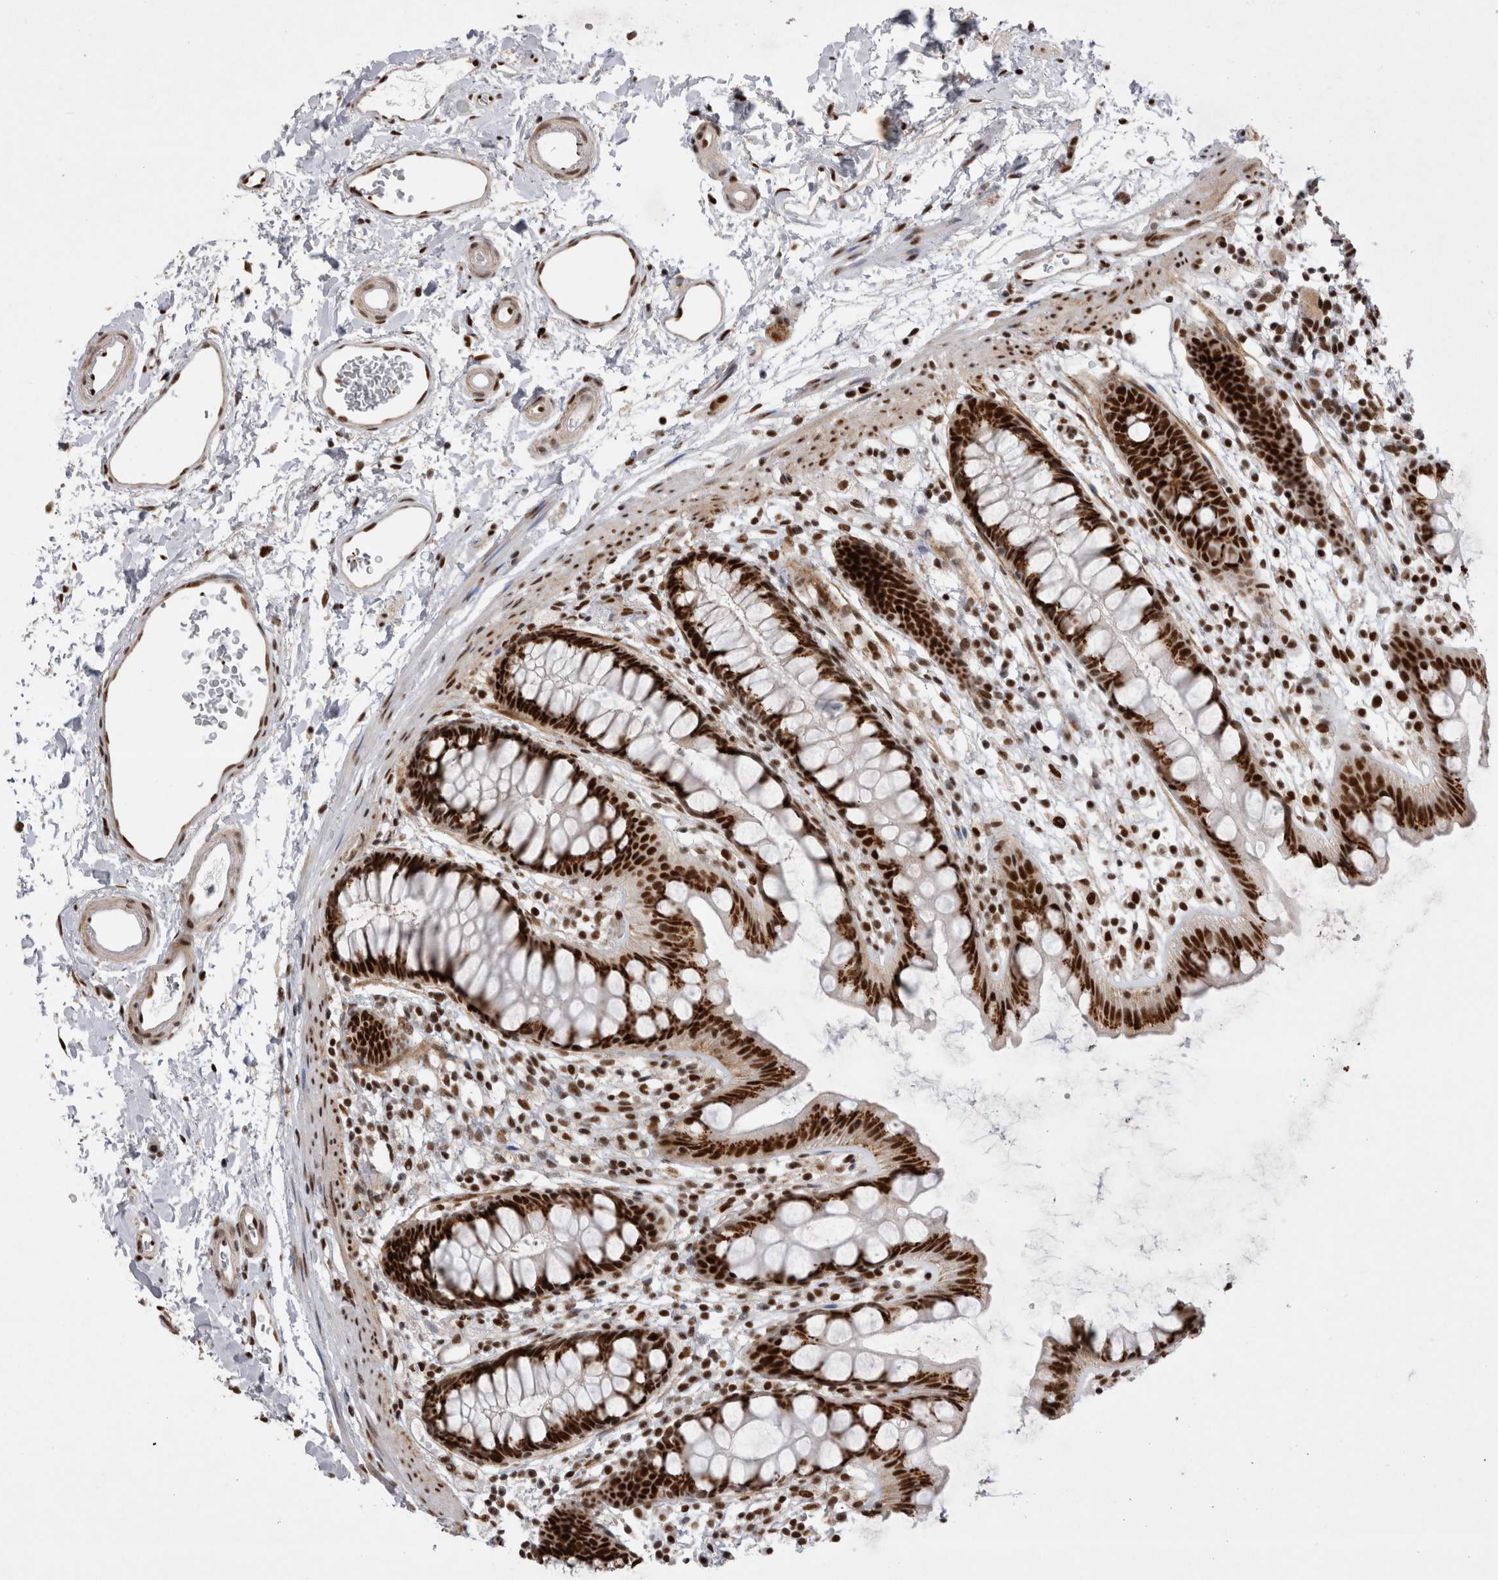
{"staining": {"intensity": "strong", "quantity": ">75%", "location": "nuclear"}, "tissue": "rectum", "cell_type": "Glandular cells", "image_type": "normal", "snomed": [{"axis": "morphology", "description": "Normal tissue, NOS"}, {"axis": "topography", "description": "Rectum"}], "caption": "Immunohistochemistry of benign rectum displays high levels of strong nuclear expression in approximately >75% of glandular cells.", "gene": "EYA2", "patient": {"sex": "female", "age": 65}}